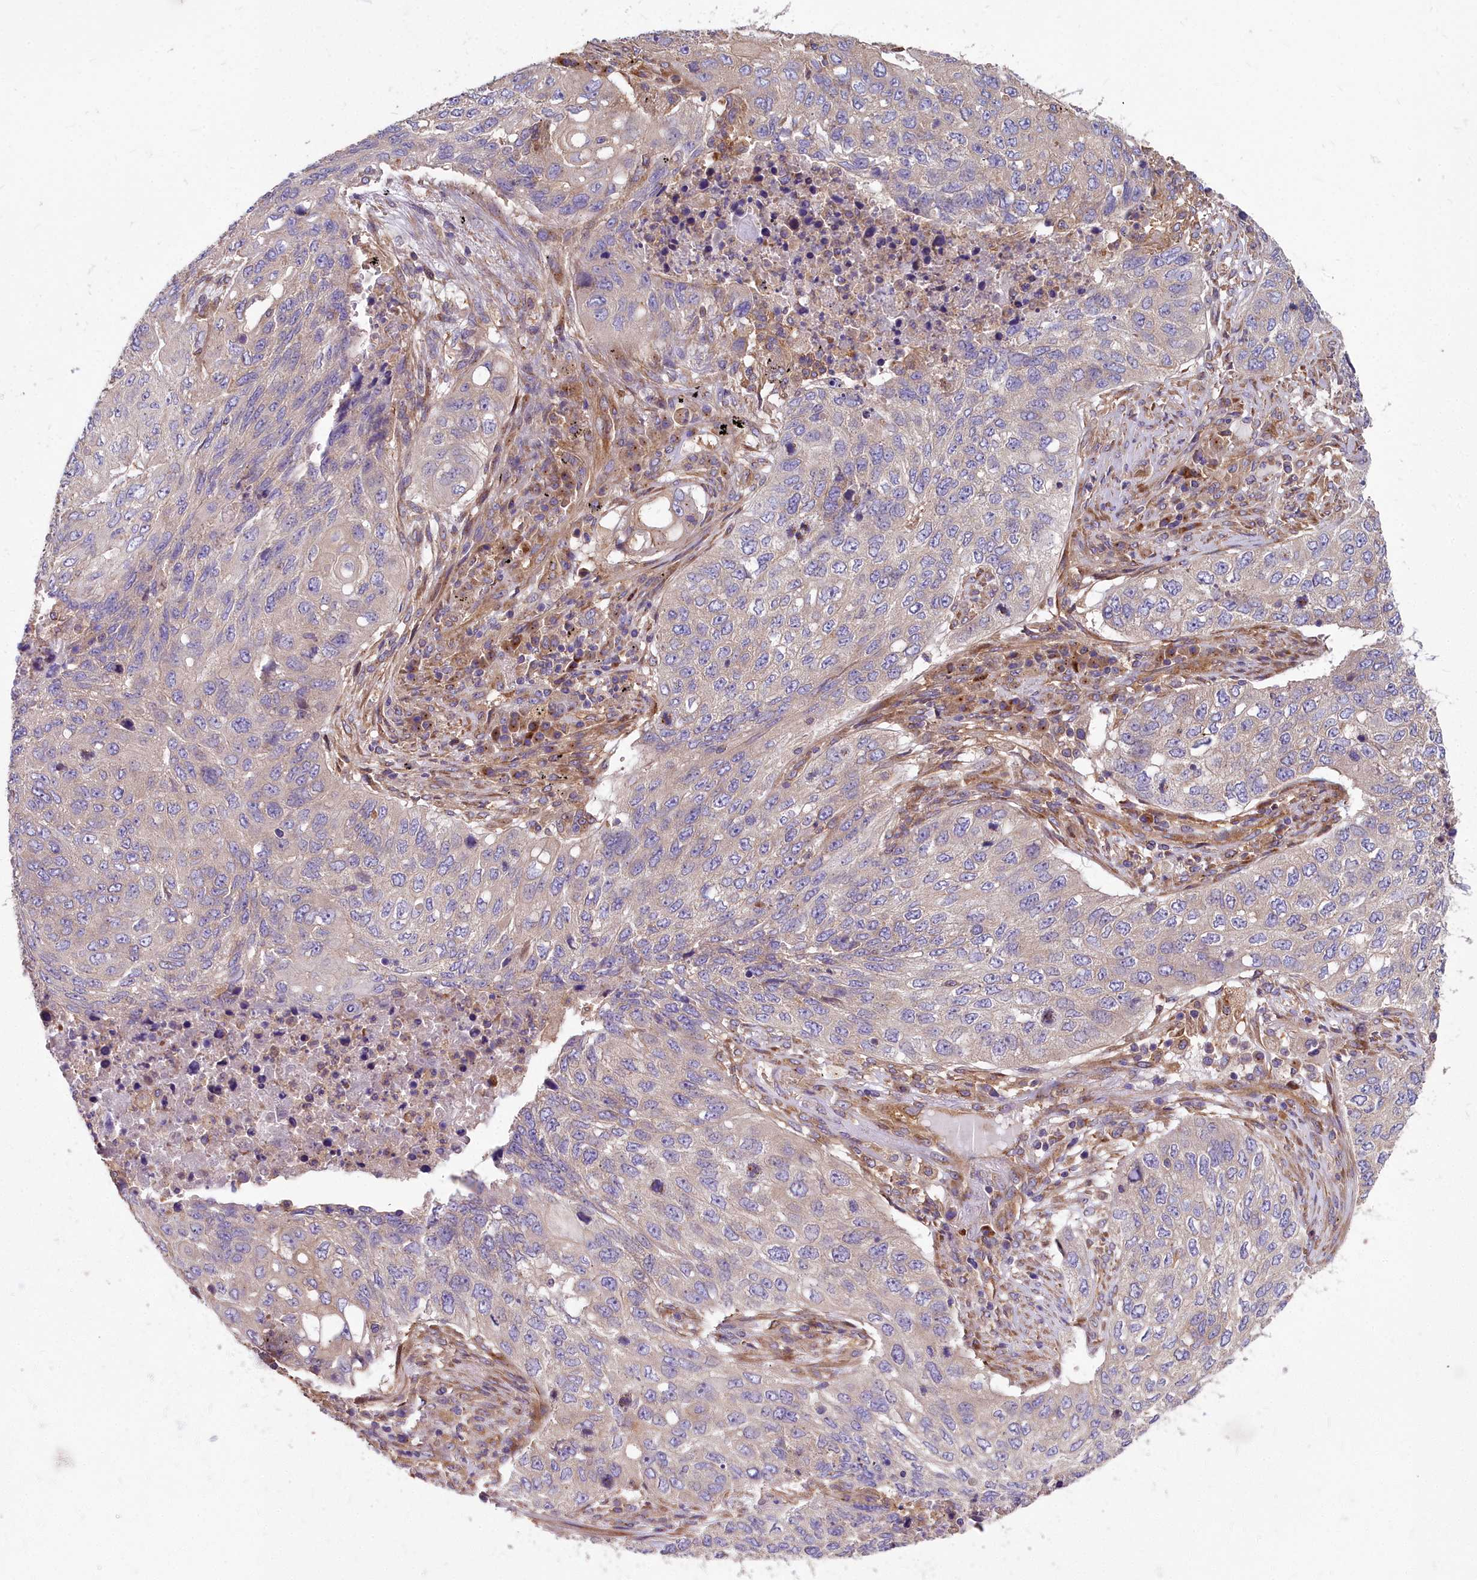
{"staining": {"intensity": "negative", "quantity": "none", "location": "none"}, "tissue": "lung cancer", "cell_type": "Tumor cells", "image_type": "cancer", "snomed": [{"axis": "morphology", "description": "Squamous cell carcinoma, NOS"}, {"axis": "topography", "description": "Lung"}], "caption": "High magnification brightfield microscopy of squamous cell carcinoma (lung) stained with DAB (brown) and counterstained with hematoxylin (blue): tumor cells show no significant expression.", "gene": "DCTN3", "patient": {"sex": "female", "age": 63}}